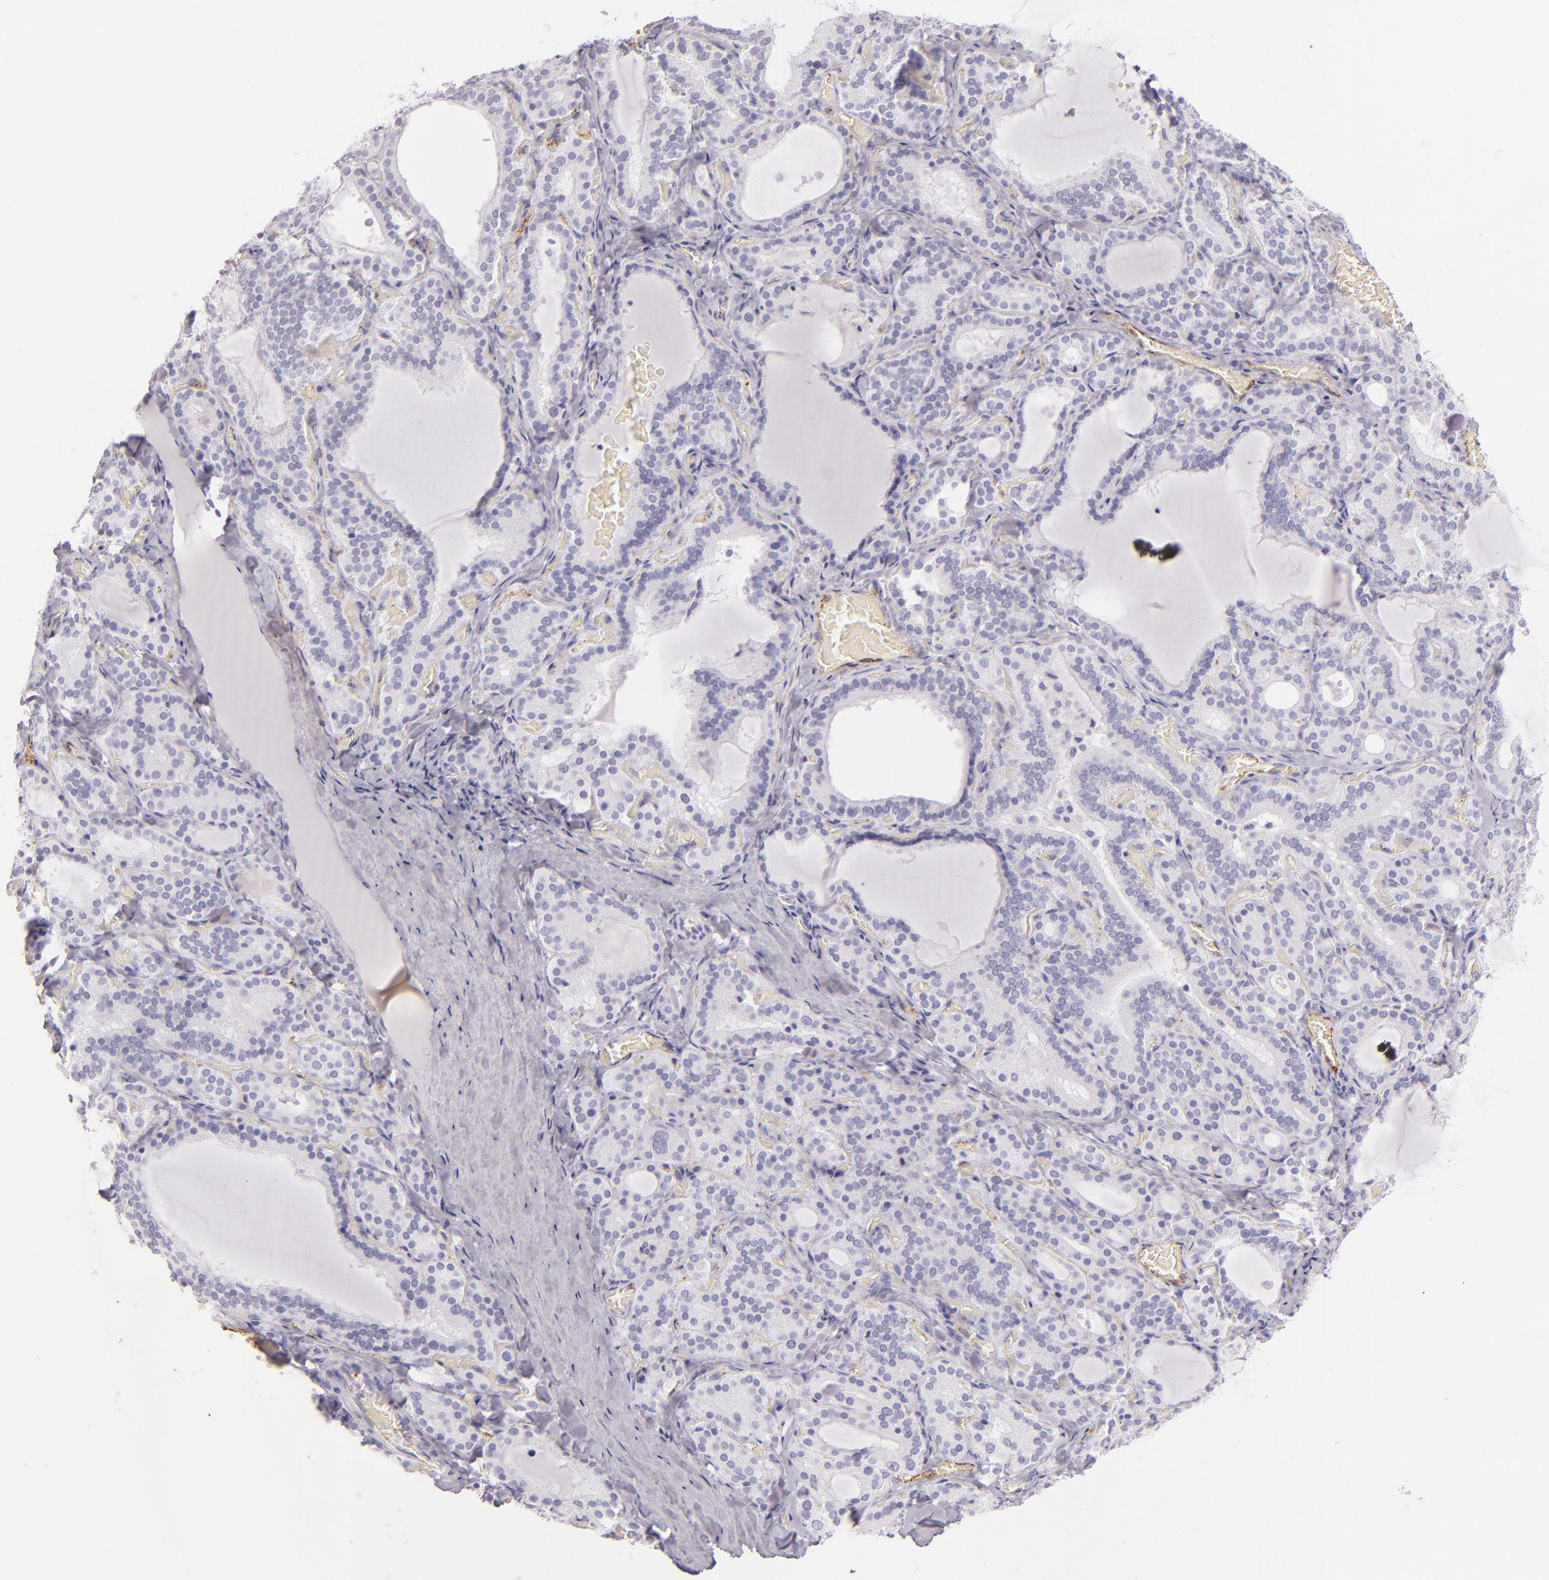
{"staining": {"intensity": "negative", "quantity": "none", "location": "none"}, "tissue": "thyroid gland", "cell_type": "Glandular cells", "image_type": "normal", "snomed": [{"axis": "morphology", "description": "Normal tissue, NOS"}, {"axis": "topography", "description": "Thyroid gland"}], "caption": "The immunohistochemistry (IHC) histopathology image has no significant positivity in glandular cells of thyroid gland.", "gene": "SELP", "patient": {"sex": "female", "age": 33}}